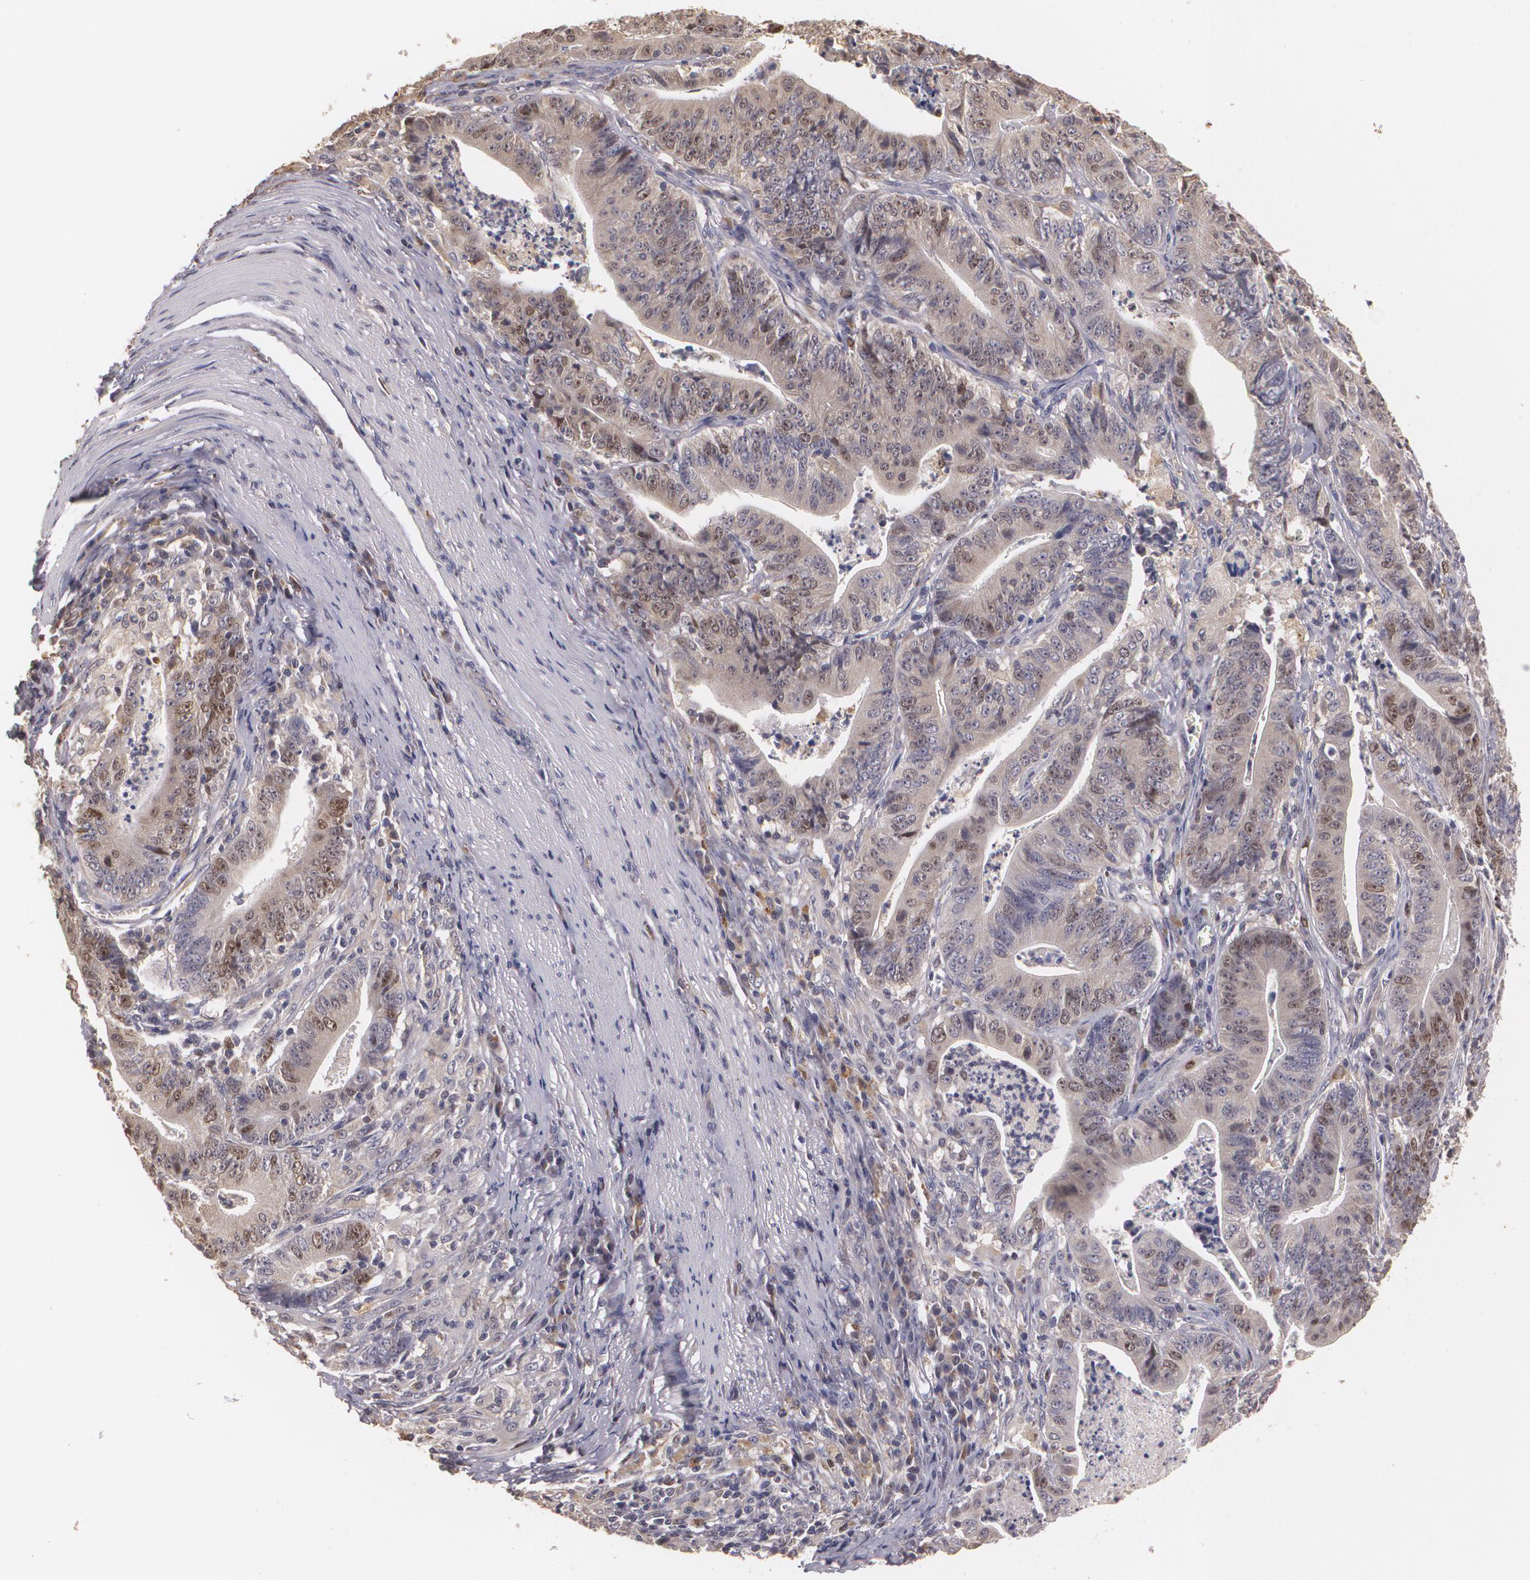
{"staining": {"intensity": "weak", "quantity": "25%-75%", "location": "cytoplasmic/membranous,nuclear"}, "tissue": "stomach cancer", "cell_type": "Tumor cells", "image_type": "cancer", "snomed": [{"axis": "morphology", "description": "Adenocarcinoma, NOS"}, {"axis": "topography", "description": "Stomach, lower"}], "caption": "An immunohistochemistry (IHC) micrograph of tumor tissue is shown. Protein staining in brown highlights weak cytoplasmic/membranous and nuclear positivity in stomach cancer within tumor cells.", "gene": "BRCA1", "patient": {"sex": "female", "age": 86}}